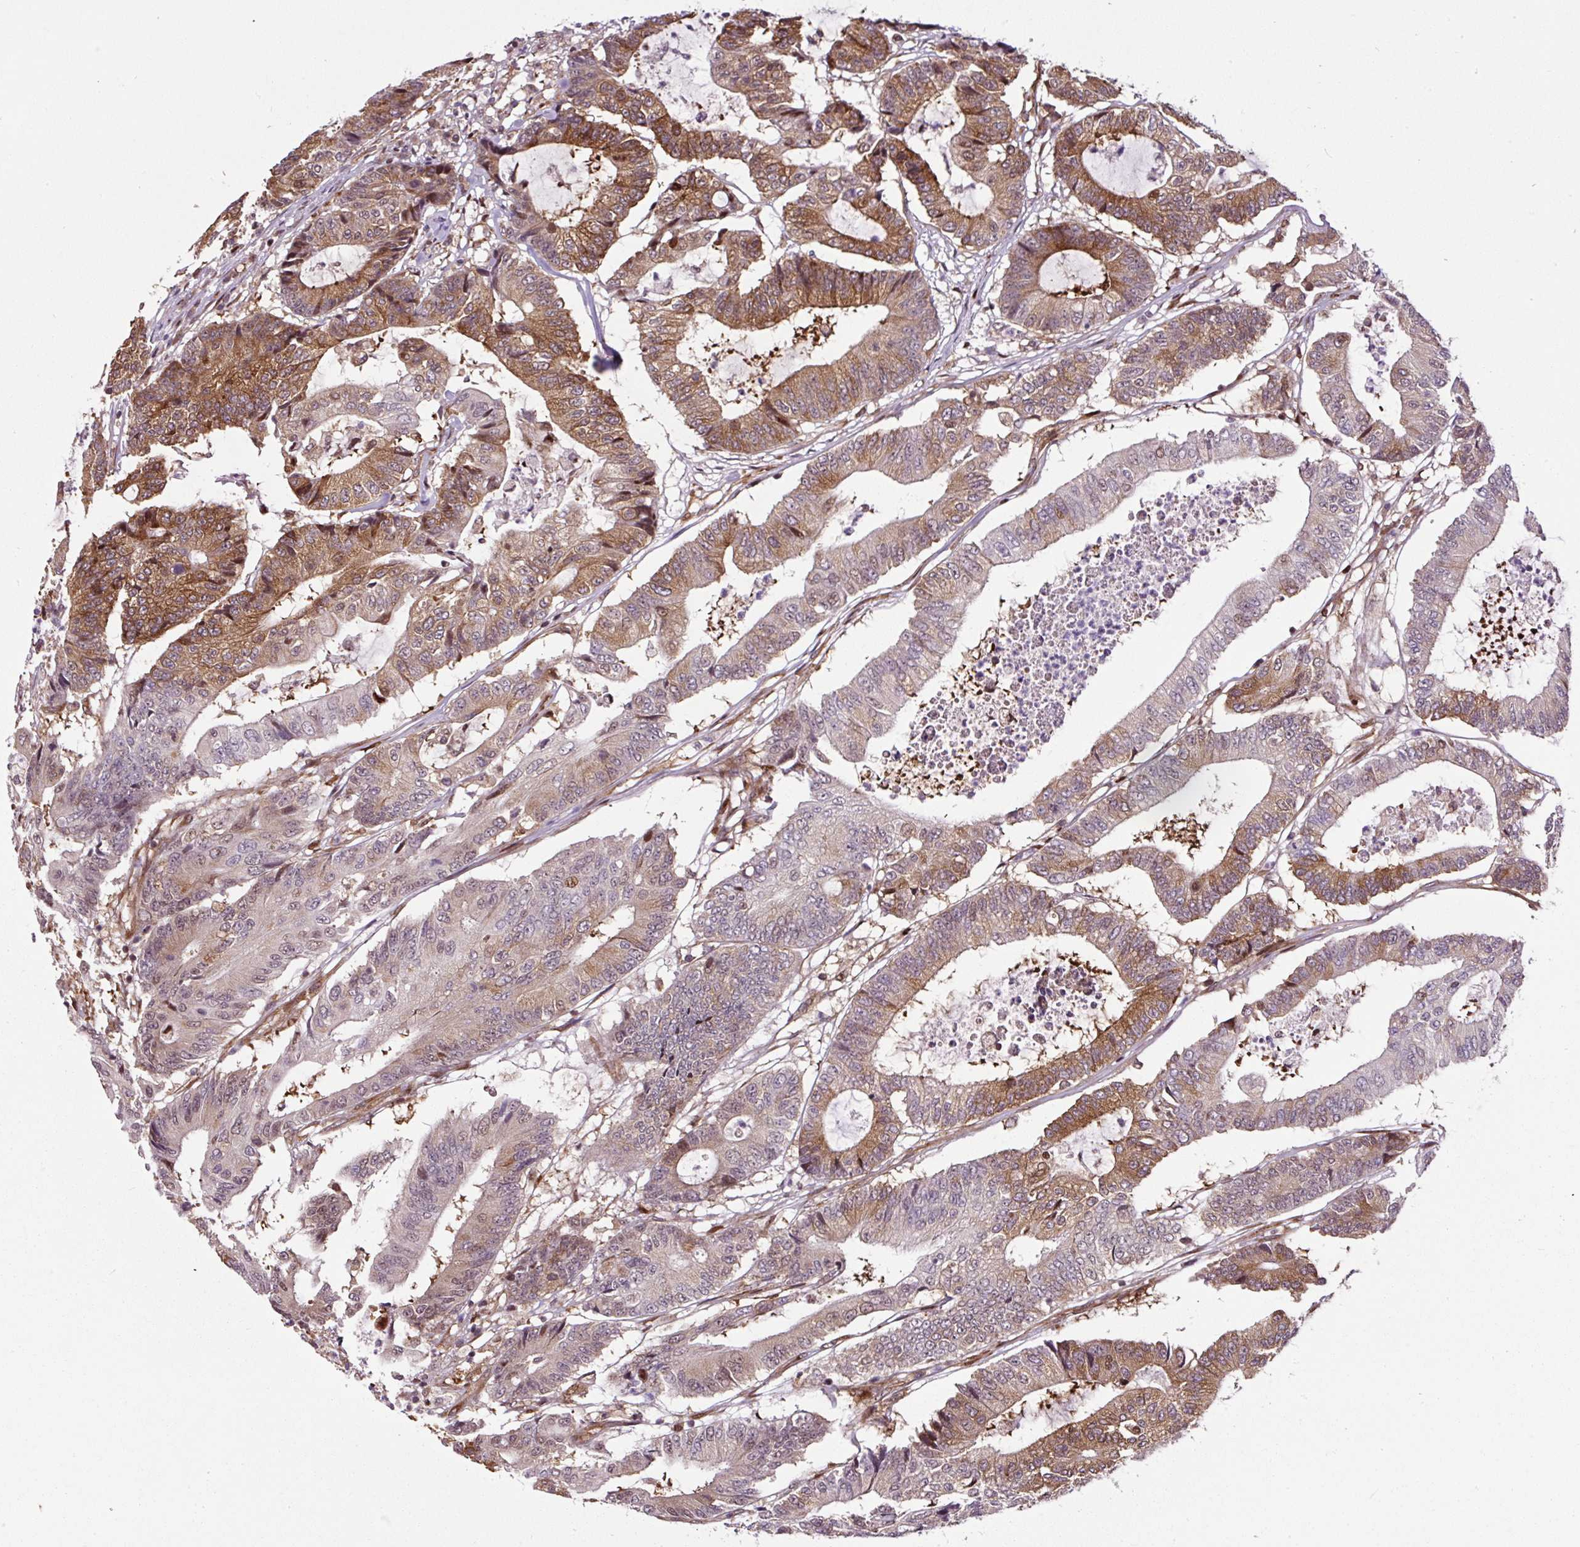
{"staining": {"intensity": "moderate", "quantity": "25%-75%", "location": "cytoplasmic/membranous,nuclear"}, "tissue": "colorectal cancer", "cell_type": "Tumor cells", "image_type": "cancer", "snomed": [{"axis": "morphology", "description": "Adenocarcinoma, NOS"}, {"axis": "topography", "description": "Colon"}], "caption": "A brown stain highlights moderate cytoplasmic/membranous and nuclear expression of a protein in colorectal adenocarcinoma tumor cells. Immunohistochemistry stains the protein of interest in brown and the nuclei are stained blue.", "gene": "KDM4E", "patient": {"sex": "female", "age": 84}}